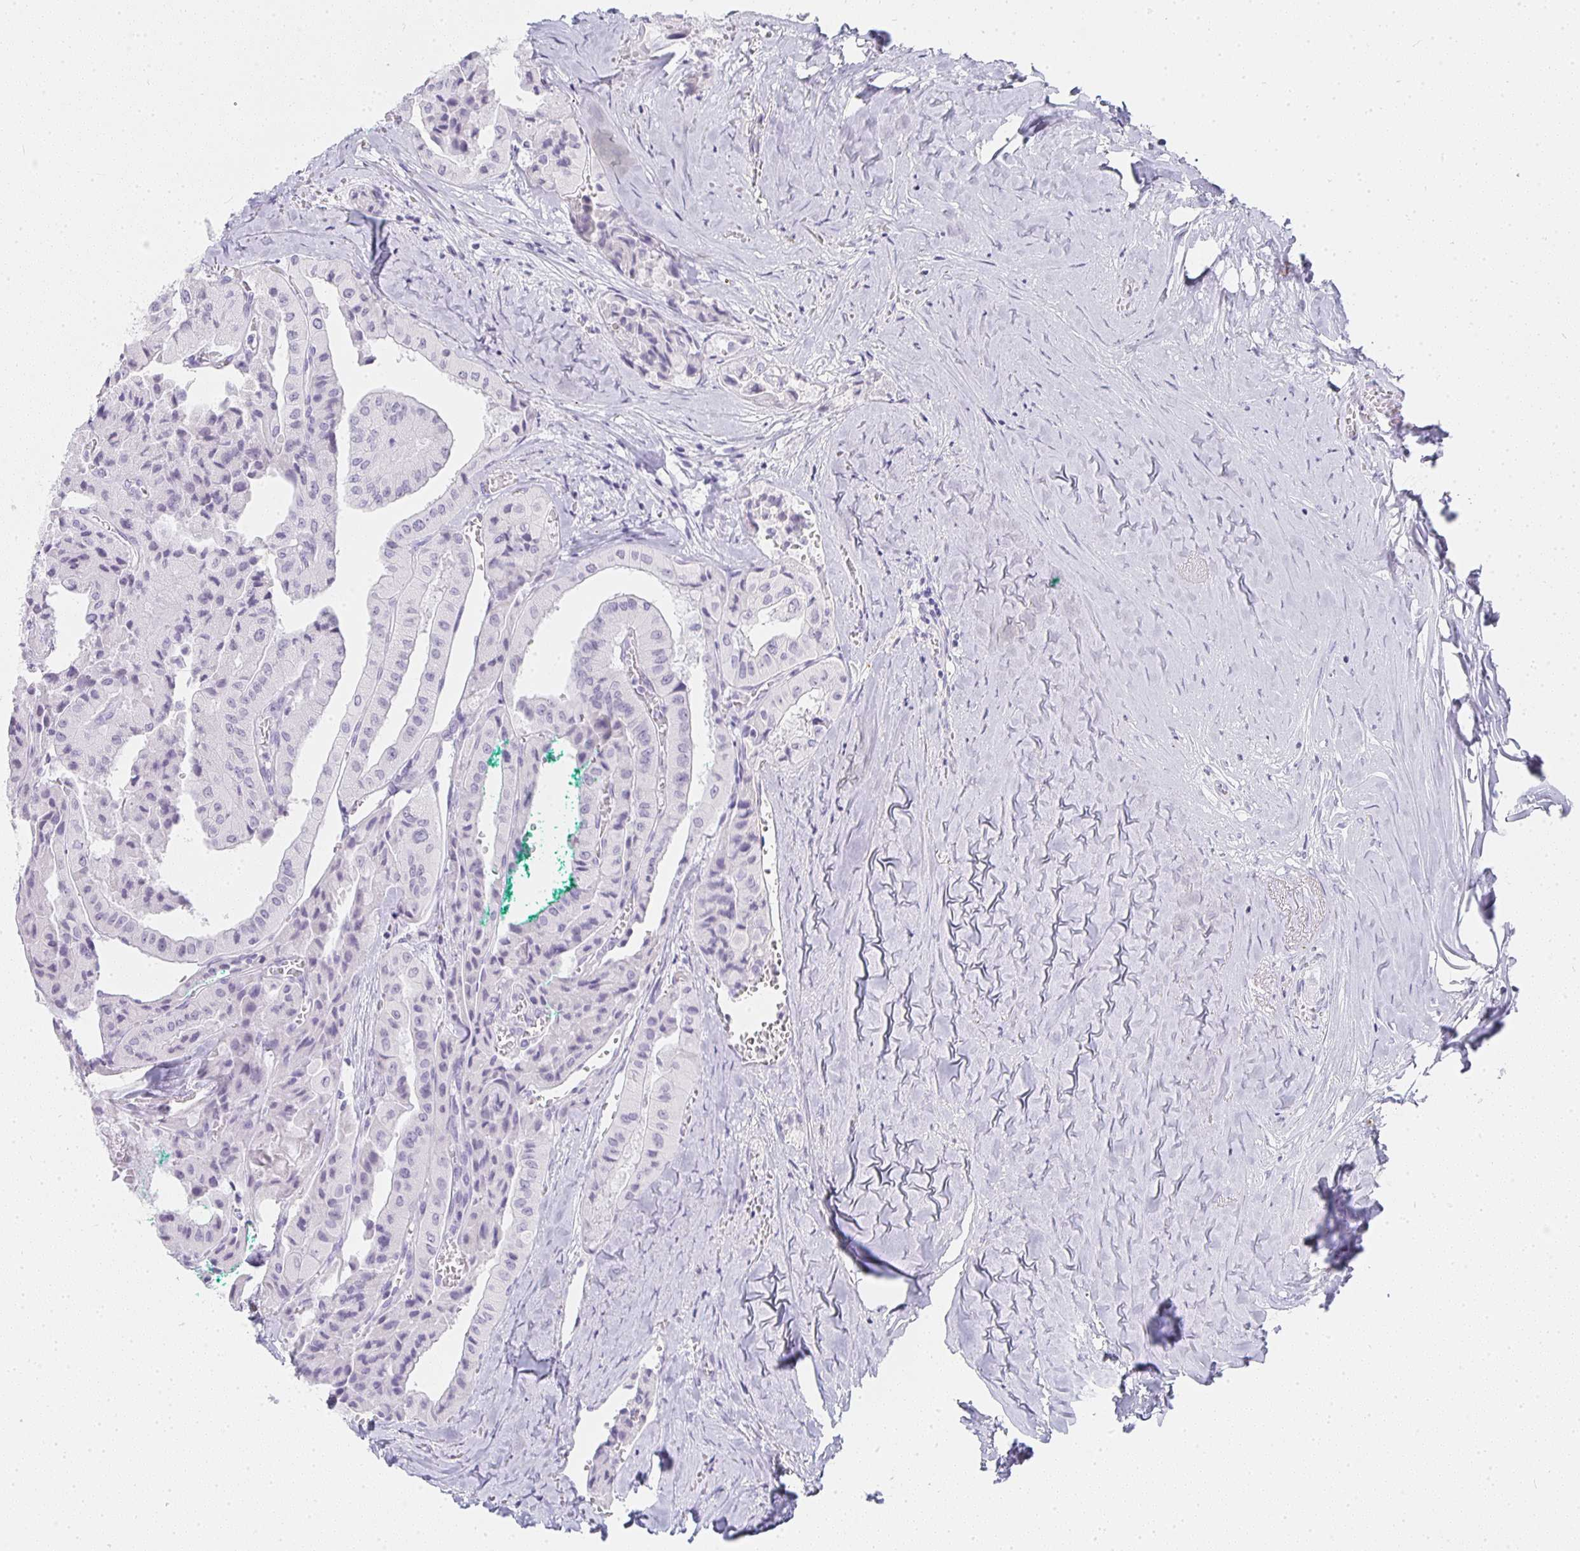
{"staining": {"intensity": "negative", "quantity": "none", "location": "none"}, "tissue": "thyroid cancer", "cell_type": "Tumor cells", "image_type": "cancer", "snomed": [{"axis": "morphology", "description": "Normal tissue, NOS"}, {"axis": "morphology", "description": "Papillary adenocarcinoma, NOS"}, {"axis": "topography", "description": "Thyroid gland"}], "caption": "Tumor cells are negative for brown protein staining in thyroid papillary adenocarcinoma.", "gene": "TPSD1", "patient": {"sex": "female", "age": 59}}